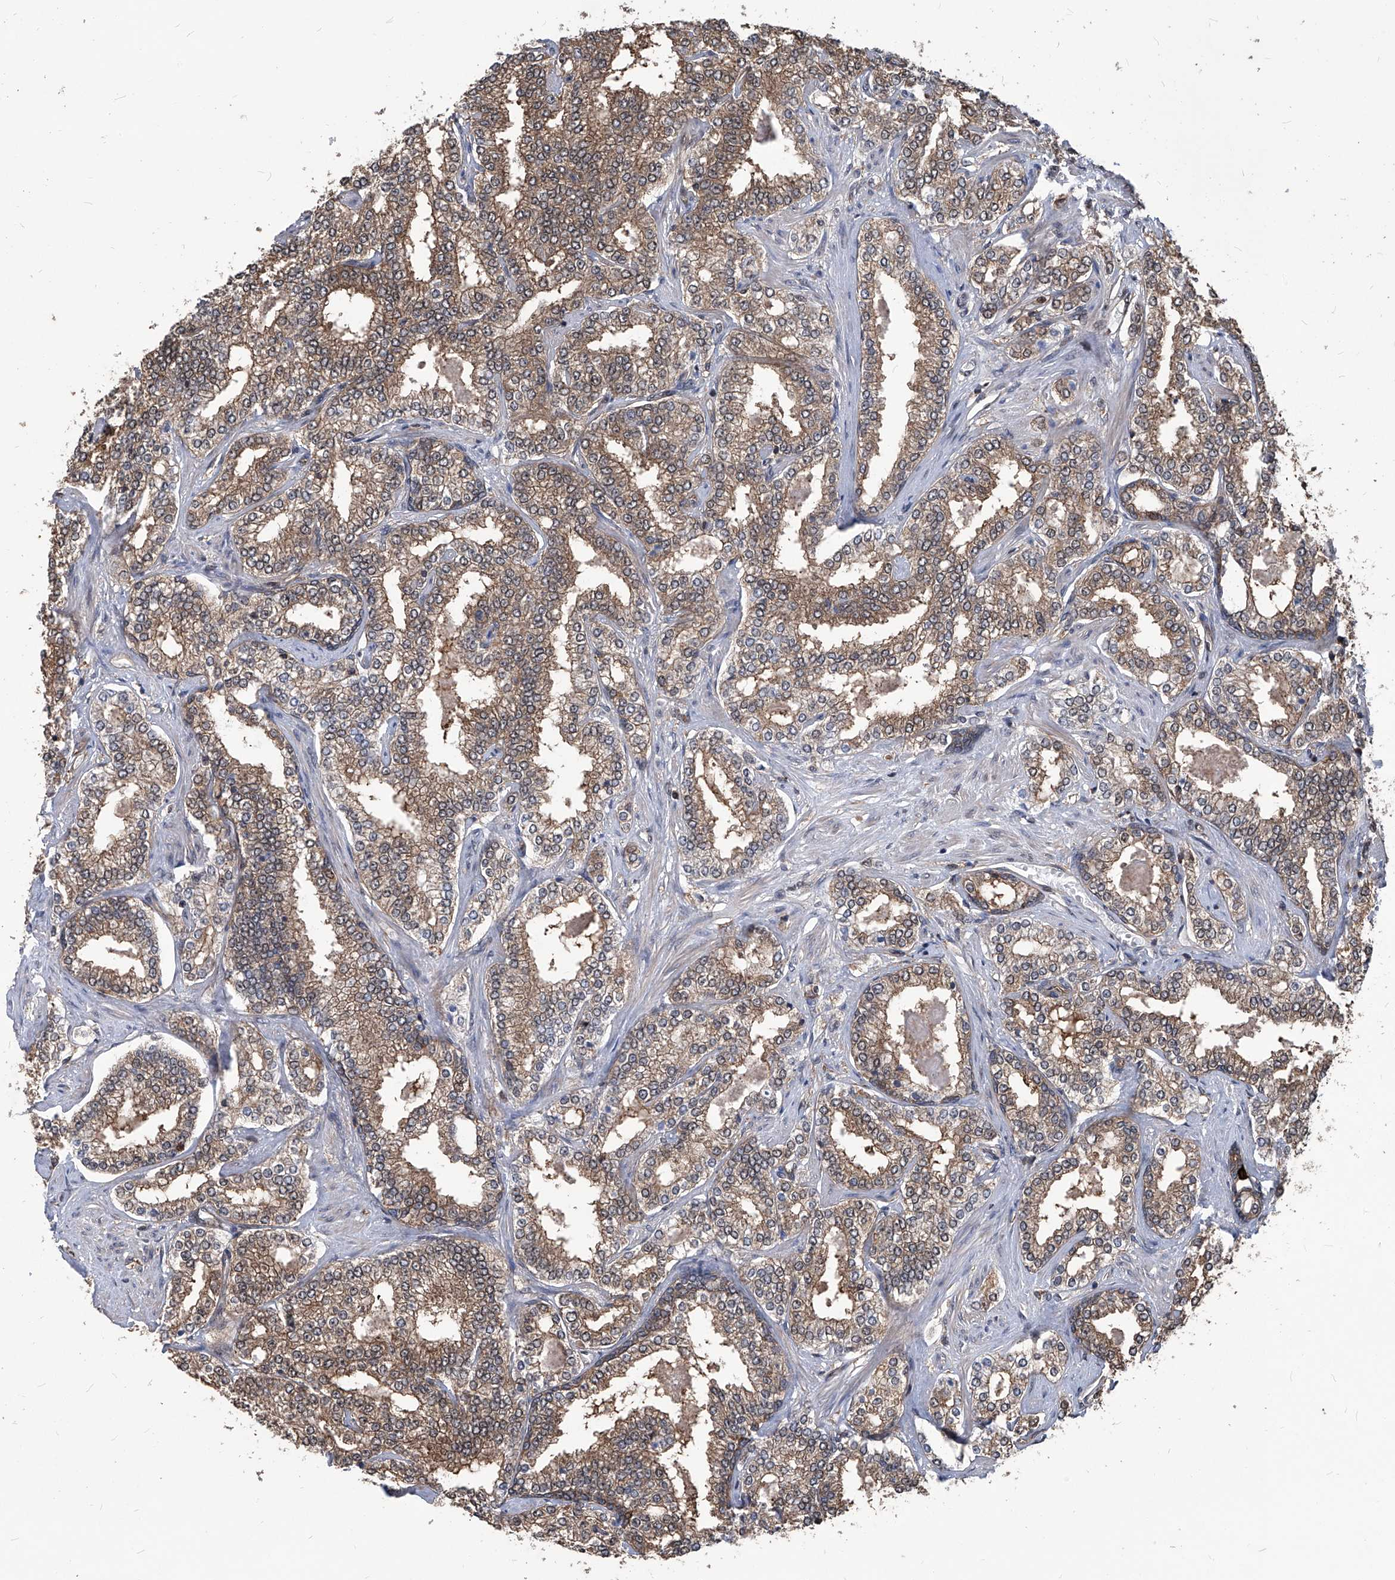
{"staining": {"intensity": "moderate", "quantity": ">75%", "location": "cytoplasmic/membranous"}, "tissue": "prostate cancer", "cell_type": "Tumor cells", "image_type": "cancer", "snomed": [{"axis": "morphology", "description": "Normal tissue, NOS"}, {"axis": "morphology", "description": "Adenocarcinoma, High grade"}, {"axis": "topography", "description": "Prostate"}], "caption": "Protein expression analysis of prostate cancer (high-grade adenocarcinoma) displays moderate cytoplasmic/membranous positivity in about >75% of tumor cells. Using DAB (brown) and hematoxylin (blue) stains, captured at high magnification using brightfield microscopy.", "gene": "PSMB1", "patient": {"sex": "male", "age": 83}}